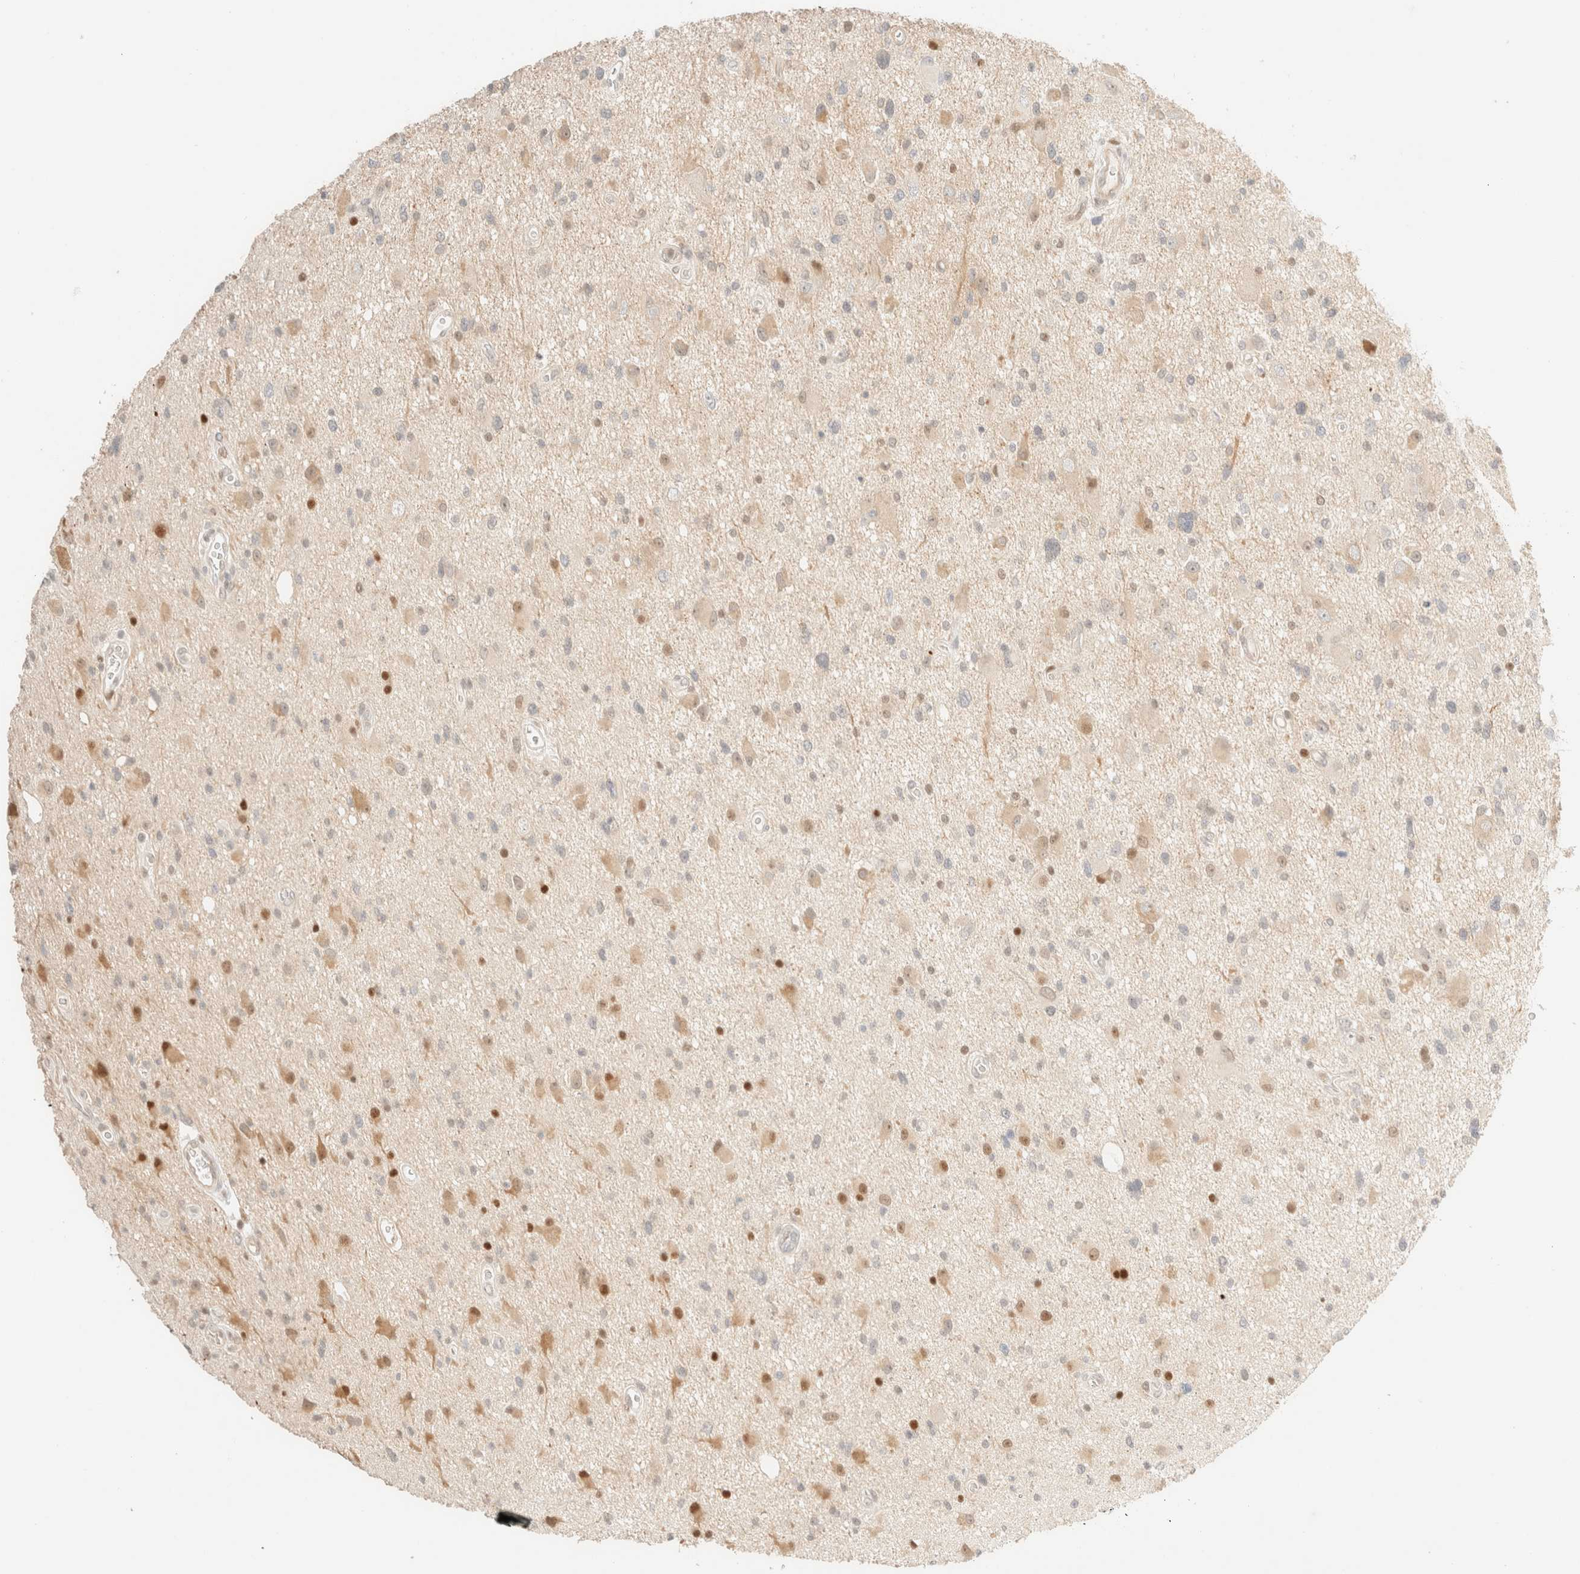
{"staining": {"intensity": "moderate", "quantity": "<25%", "location": "cytoplasmic/membranous,nuclear"}, "tissue": "glioma", "cell_type": "Tumor cells", "image_type": "cancer", "snomed": [{"axis": "morphology", "description": "Glioma, malignant, High grade"}, {"axis": "topography", "description": "Brain"}], "caption": "Malignant glioma (high-grade) tissue demonstrates moderate cytoplasmic/membranous and nuclear expression in about <25% of tumor cells, visualized by immunohistochemistry.", "gene": "TSR1", "patient": {"sex": "male", "age": 33}}